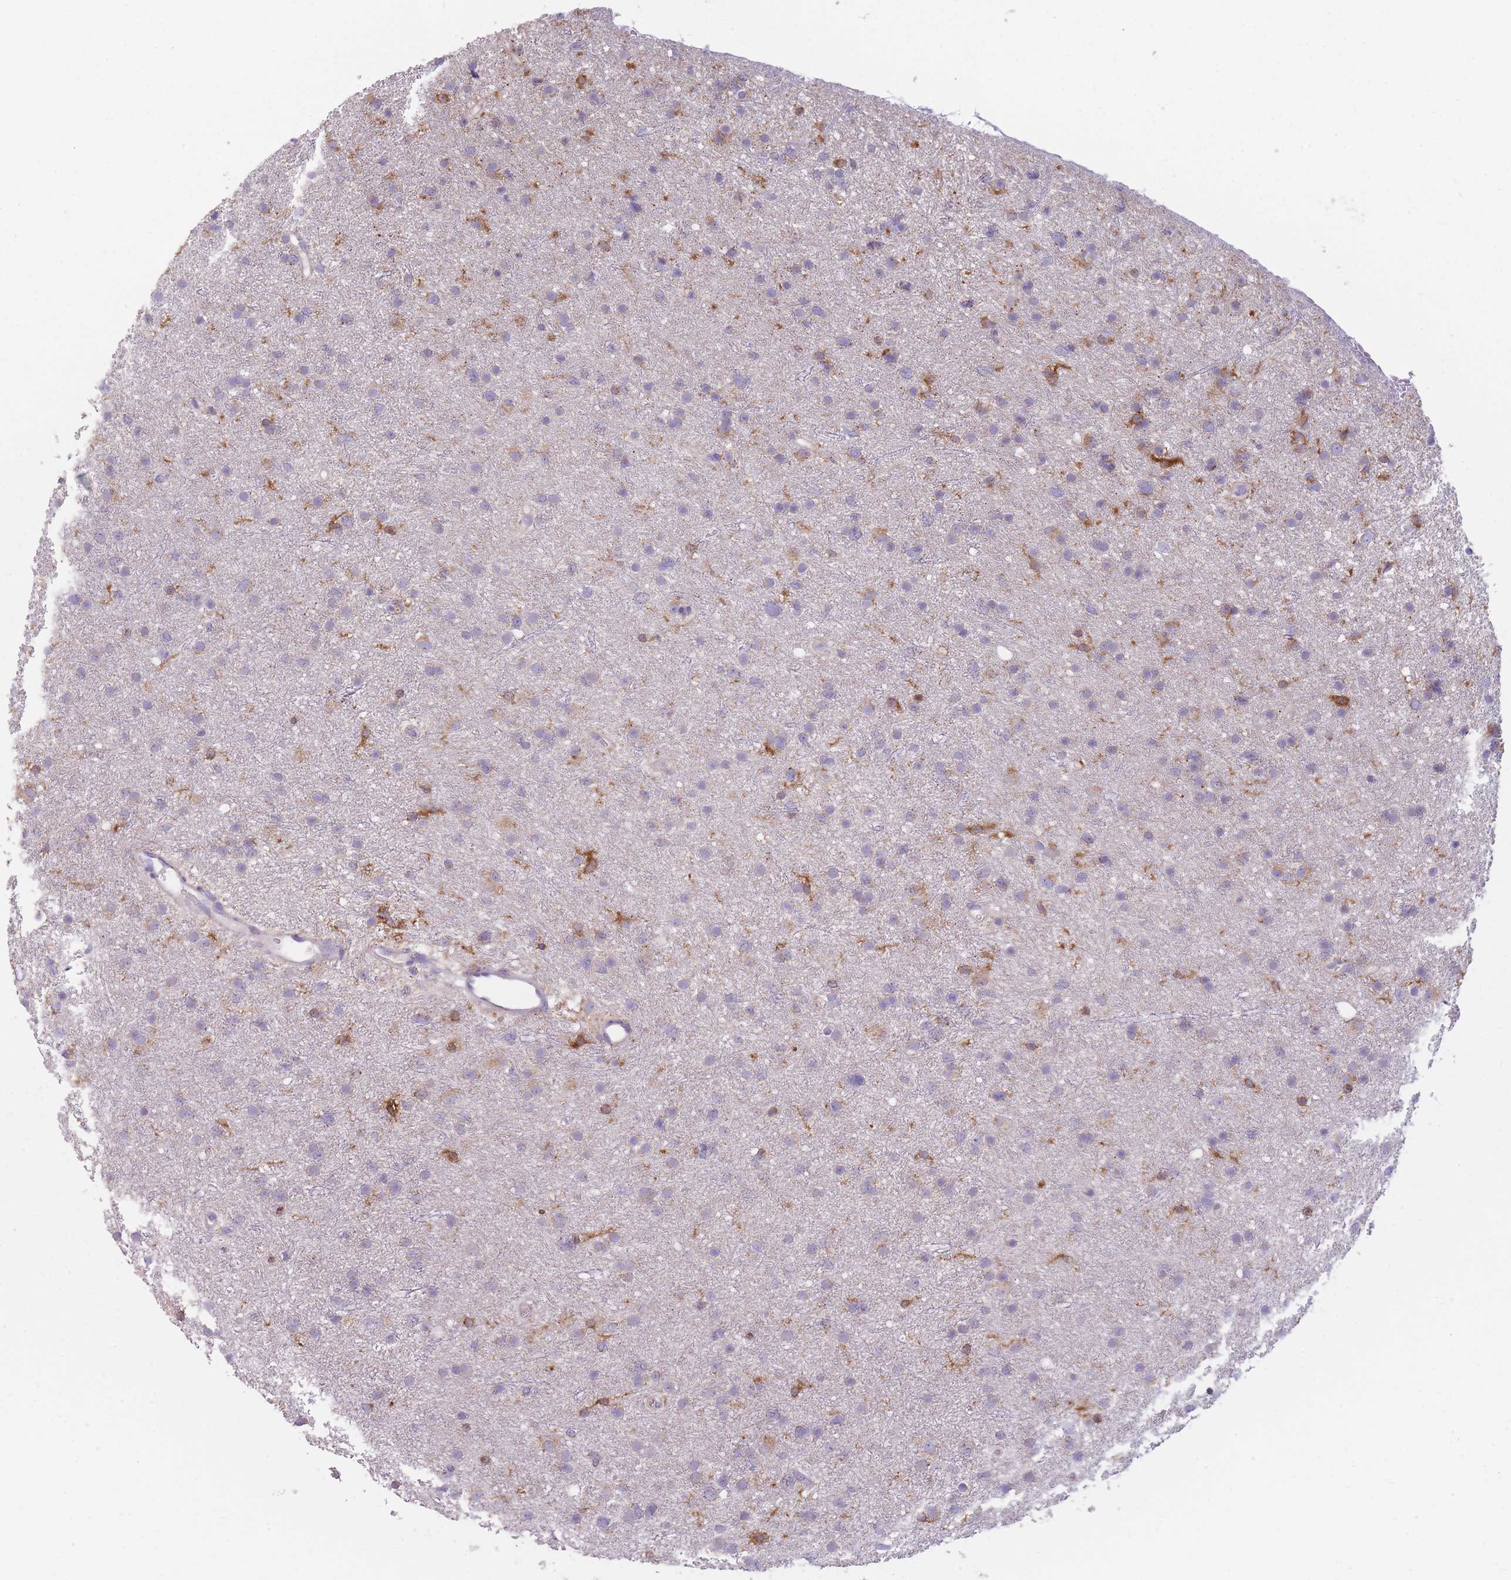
{"staining": {"intensity": "negative", "quantity": "none", "location": "none"}, "tissue": "glioma", "cell_type": "Tumor cells", "image_type": "cancer", "snomed": [{"axis": "morphology", "description": "Glioma, malignant, Low grade"}, {"axis": "topography", "description": "Cerebral cortex"}], "caption": "High power microscopy photomicrograph of an immunohistochemistry photomicrograph of low-grade glioma (malignant), revealing no significant staining in tumor cells. (DAB (3,3'-diaminobenzidine) immunohistochemistry, high magnification).", "gene": "PRAM1", "patient": {"sex": "female", "age": 39}}